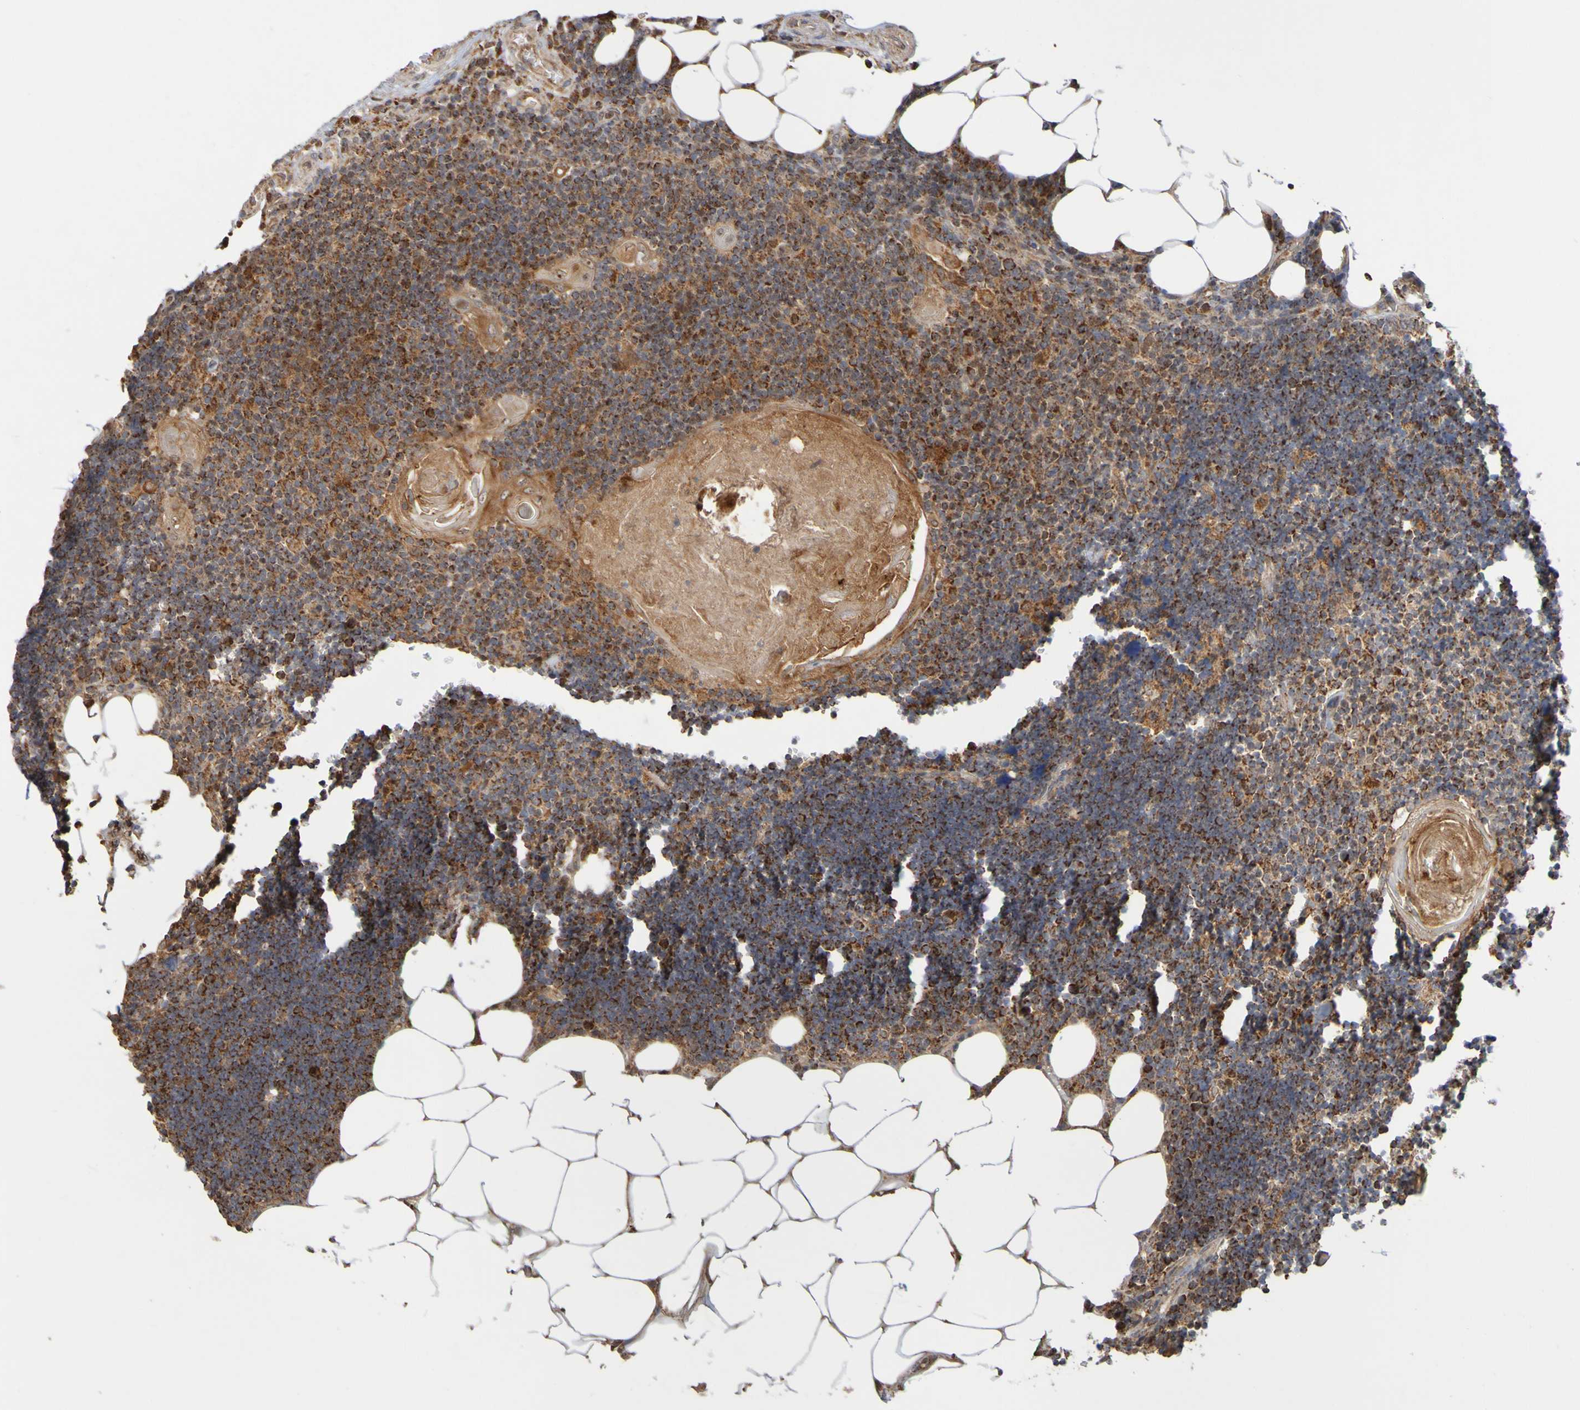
{"staining": {"intensity": "strong", "quantity": ">75%", "location": "cytoplasmic/membranous"}, "tissue": "lymph node", "cell_type": "Germinal center cells", "image_type": "normal", "snomed": [{"axis": "morphology", "description": "Normal tissue, NOS"}, {"axis": "topography", "description": "Lymph node"}], "caption": "The histopathology image displays a brown stain indicating the presence of a protein in the cytoplasmic/membranous of germinal center cells in lymph node. (brown staining indicates protein expression, while blue staining denotes nuclei).", "gene": "TMBIM1", "patient": {"sex": "male", "age": 33}}